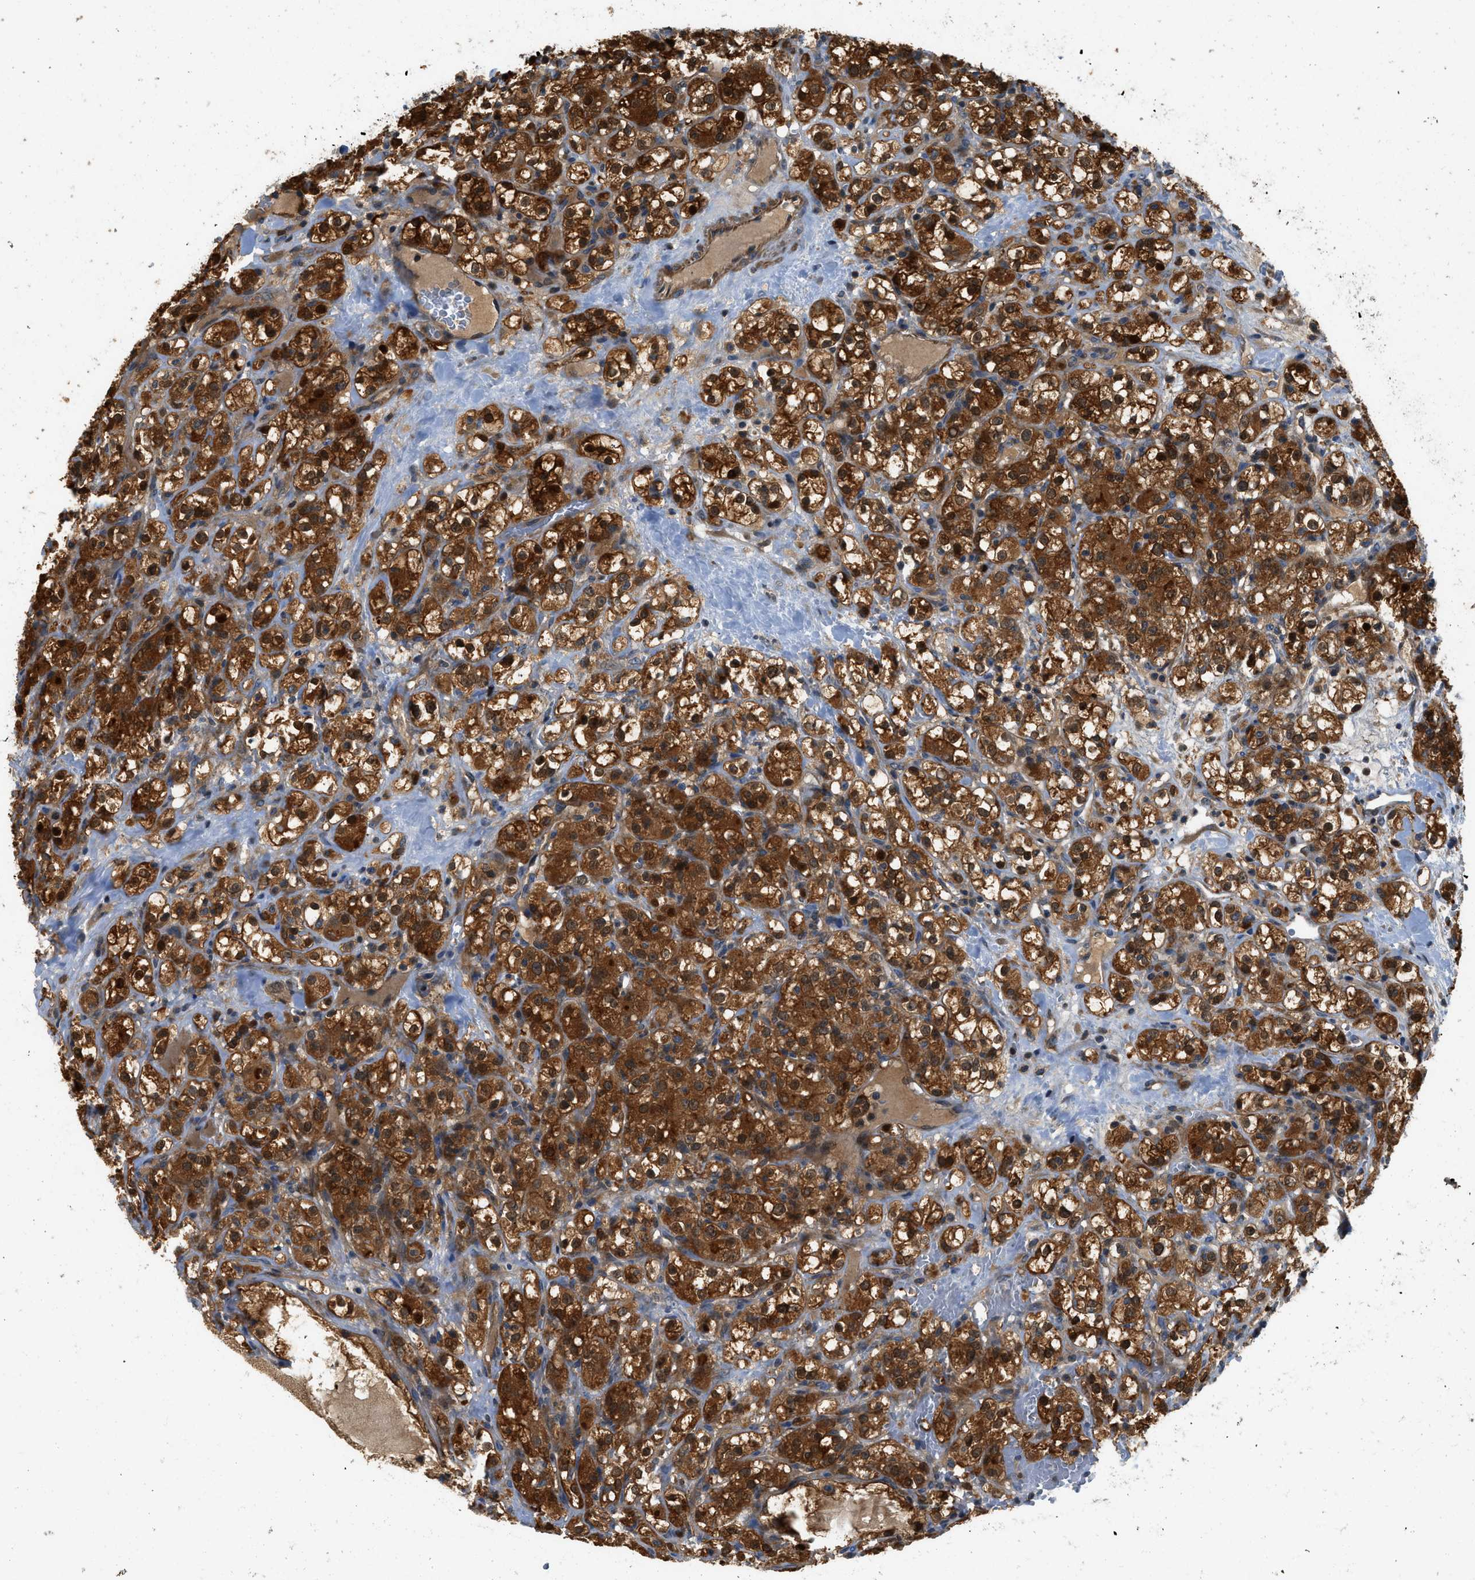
{"staining": {"intensity": "strong", "quantity": ">75%", "location": "cytoplasmic/membranous,nuclear"}, "tissue": "renal cancer", "cell_type": "Tumor cells", "image_type": "cancer", "snomed": [{"axis": "morphology", "description": "Normal tissue, NOS"}, {"axis": "morphology", "description": "Adenocarcinoma, NOS"}, {"axis": "topography", "description": "Kidney"}], "caption": "Brown immunohistochemical staining in renal cancer (adenocarcinoma) shows strong cytoplasmic/membranous and nuclear expression in approximately >75% of tumor cells.", "gene": "GPR31", "patient": {"sex": "male", "age": 61}}